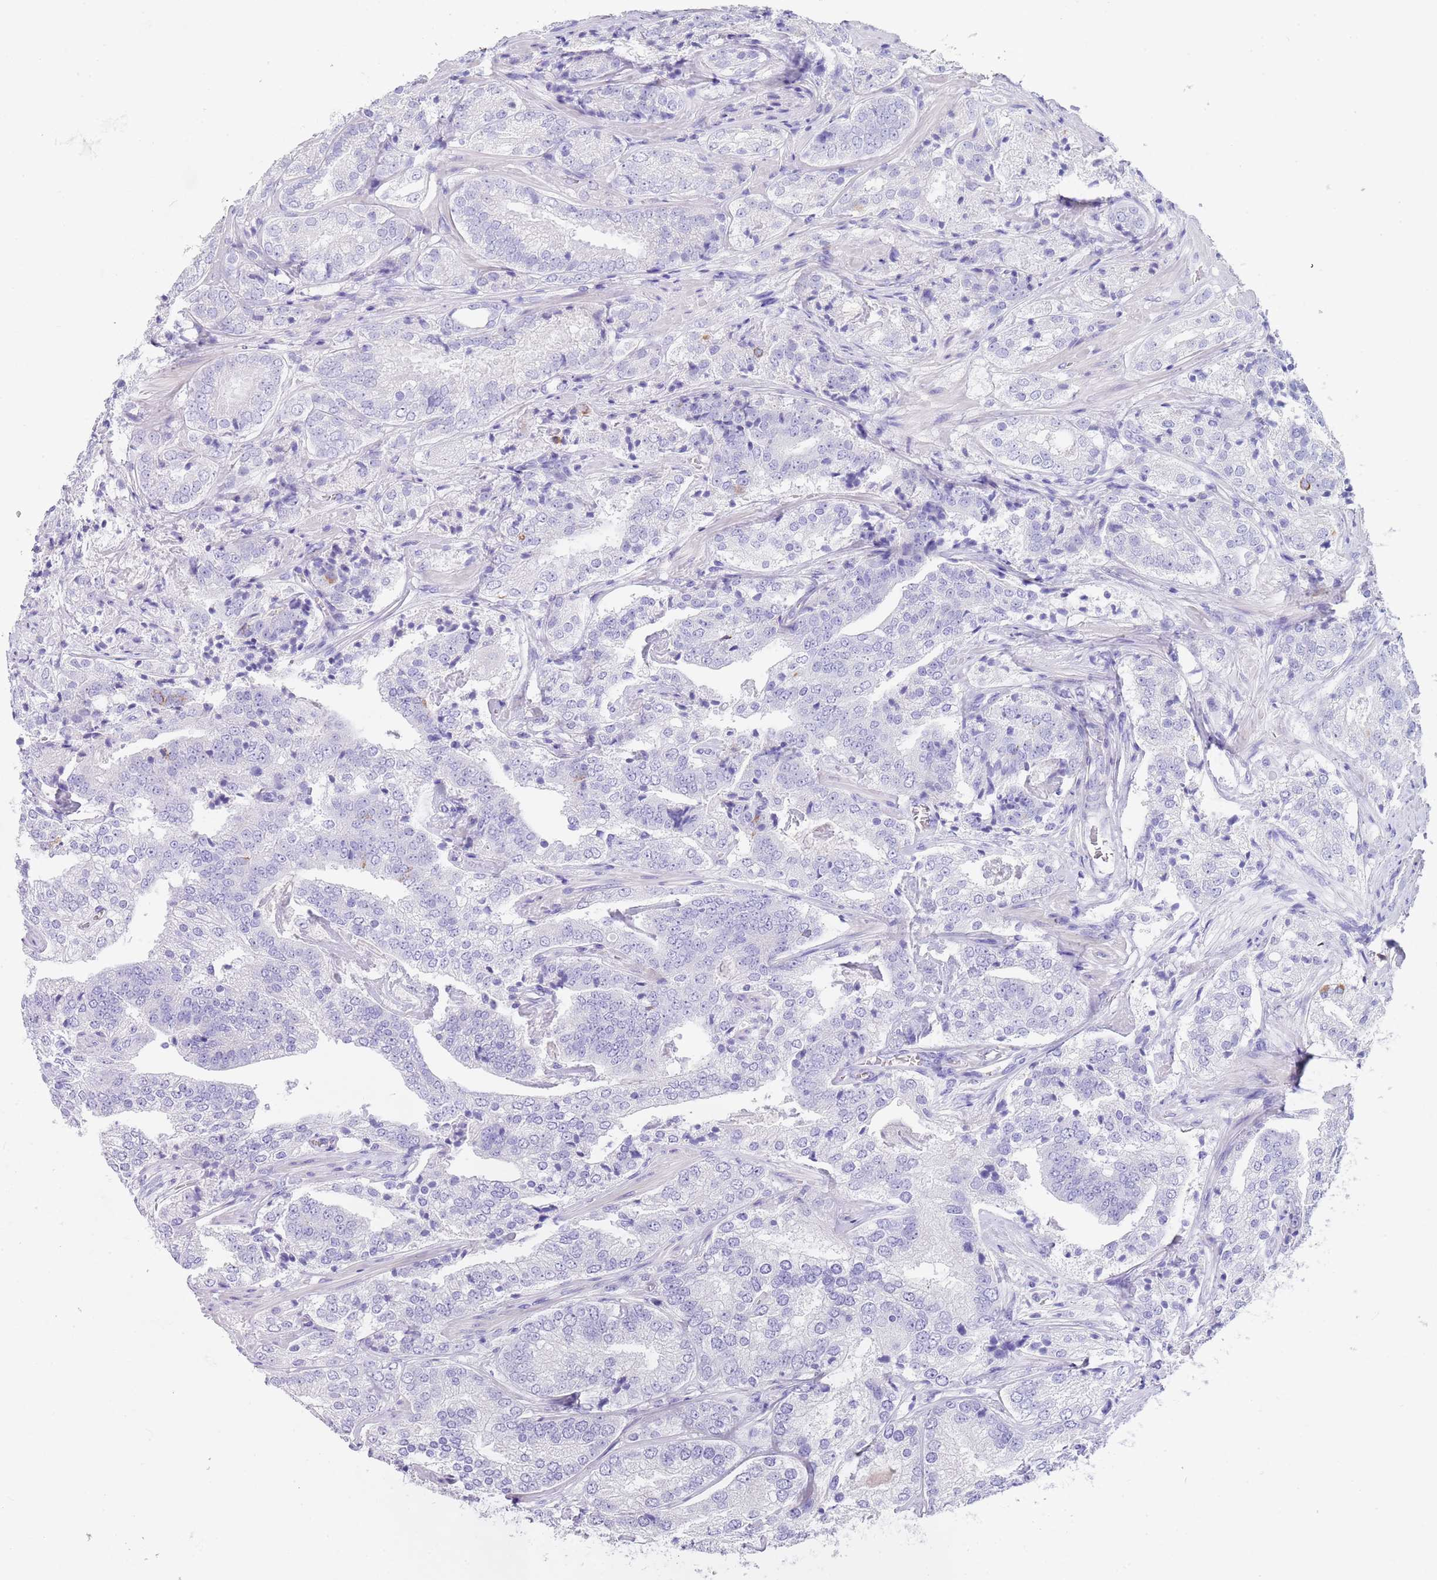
{"staining": {"intensity": "negative", "quantity": "none", "location": "none"}, "tissue": "prostate cancer", "cell_type": "Tumor cells", "image_type": "cancer", "snomed": [{"axis": "morphology", "description": "Adenocarcinoma, High grade"}, {"axis": "topography", "description": "Prostate"}], "caption": "Tumor cells show no significant protein positivity in prostate high-grade adenocarcinoma.", "gene": "CPXM2", "patient": {"sex": "male", "age": 63}}